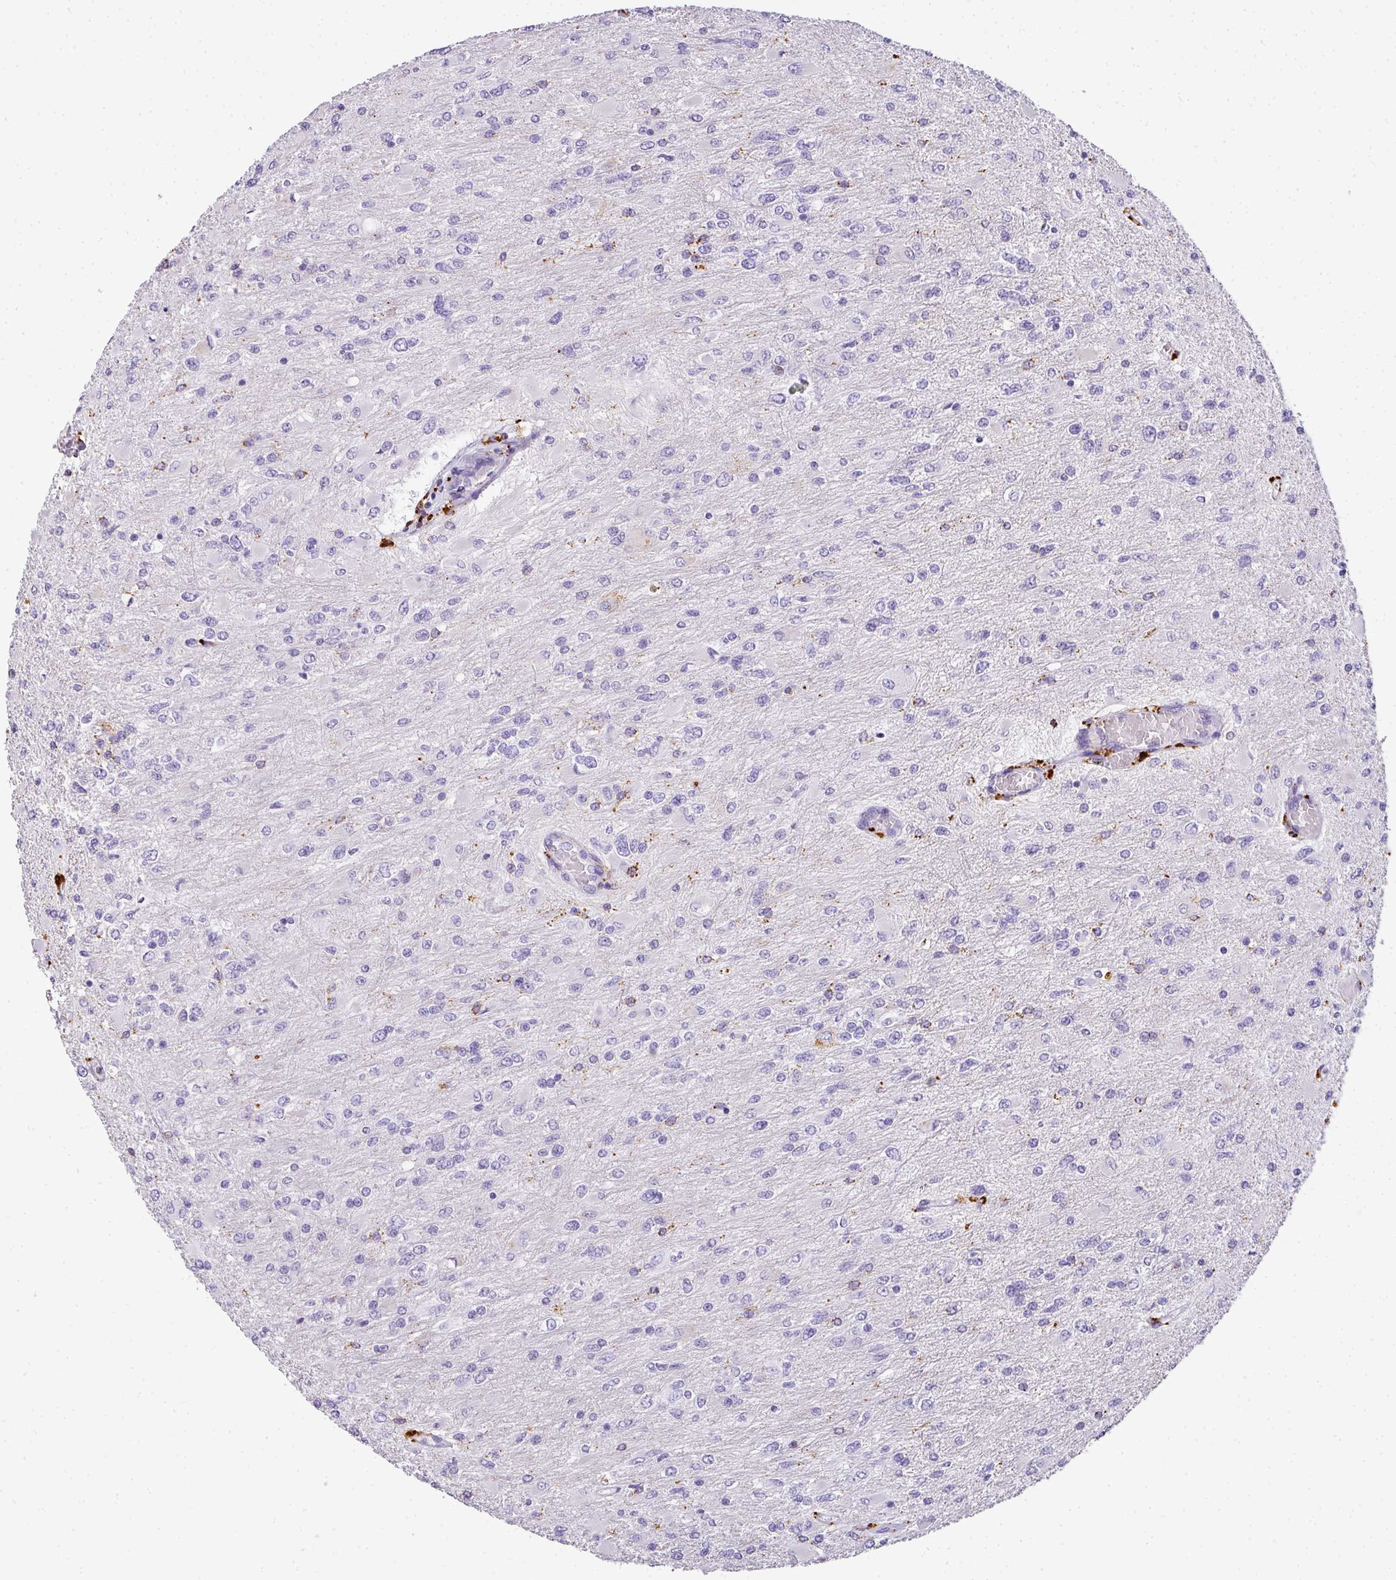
{"staining": {"intensity": "negative", "quantity": "none", "location": "none"}, "tissue": "glioma", "cell_type": "Tumor cells", "image_type": "cancer", "snomed": [{"axis": "morphology", "description": "Glioma, malignant, High grade"}, {"axis": "topography", "description": "Cerebral cortex"}], "caption": "Tumor cells show no significant expression in malignant glioma (high-grade).", "gene": "MMACHC", "patient": {"sex": "female", "age": 36}}